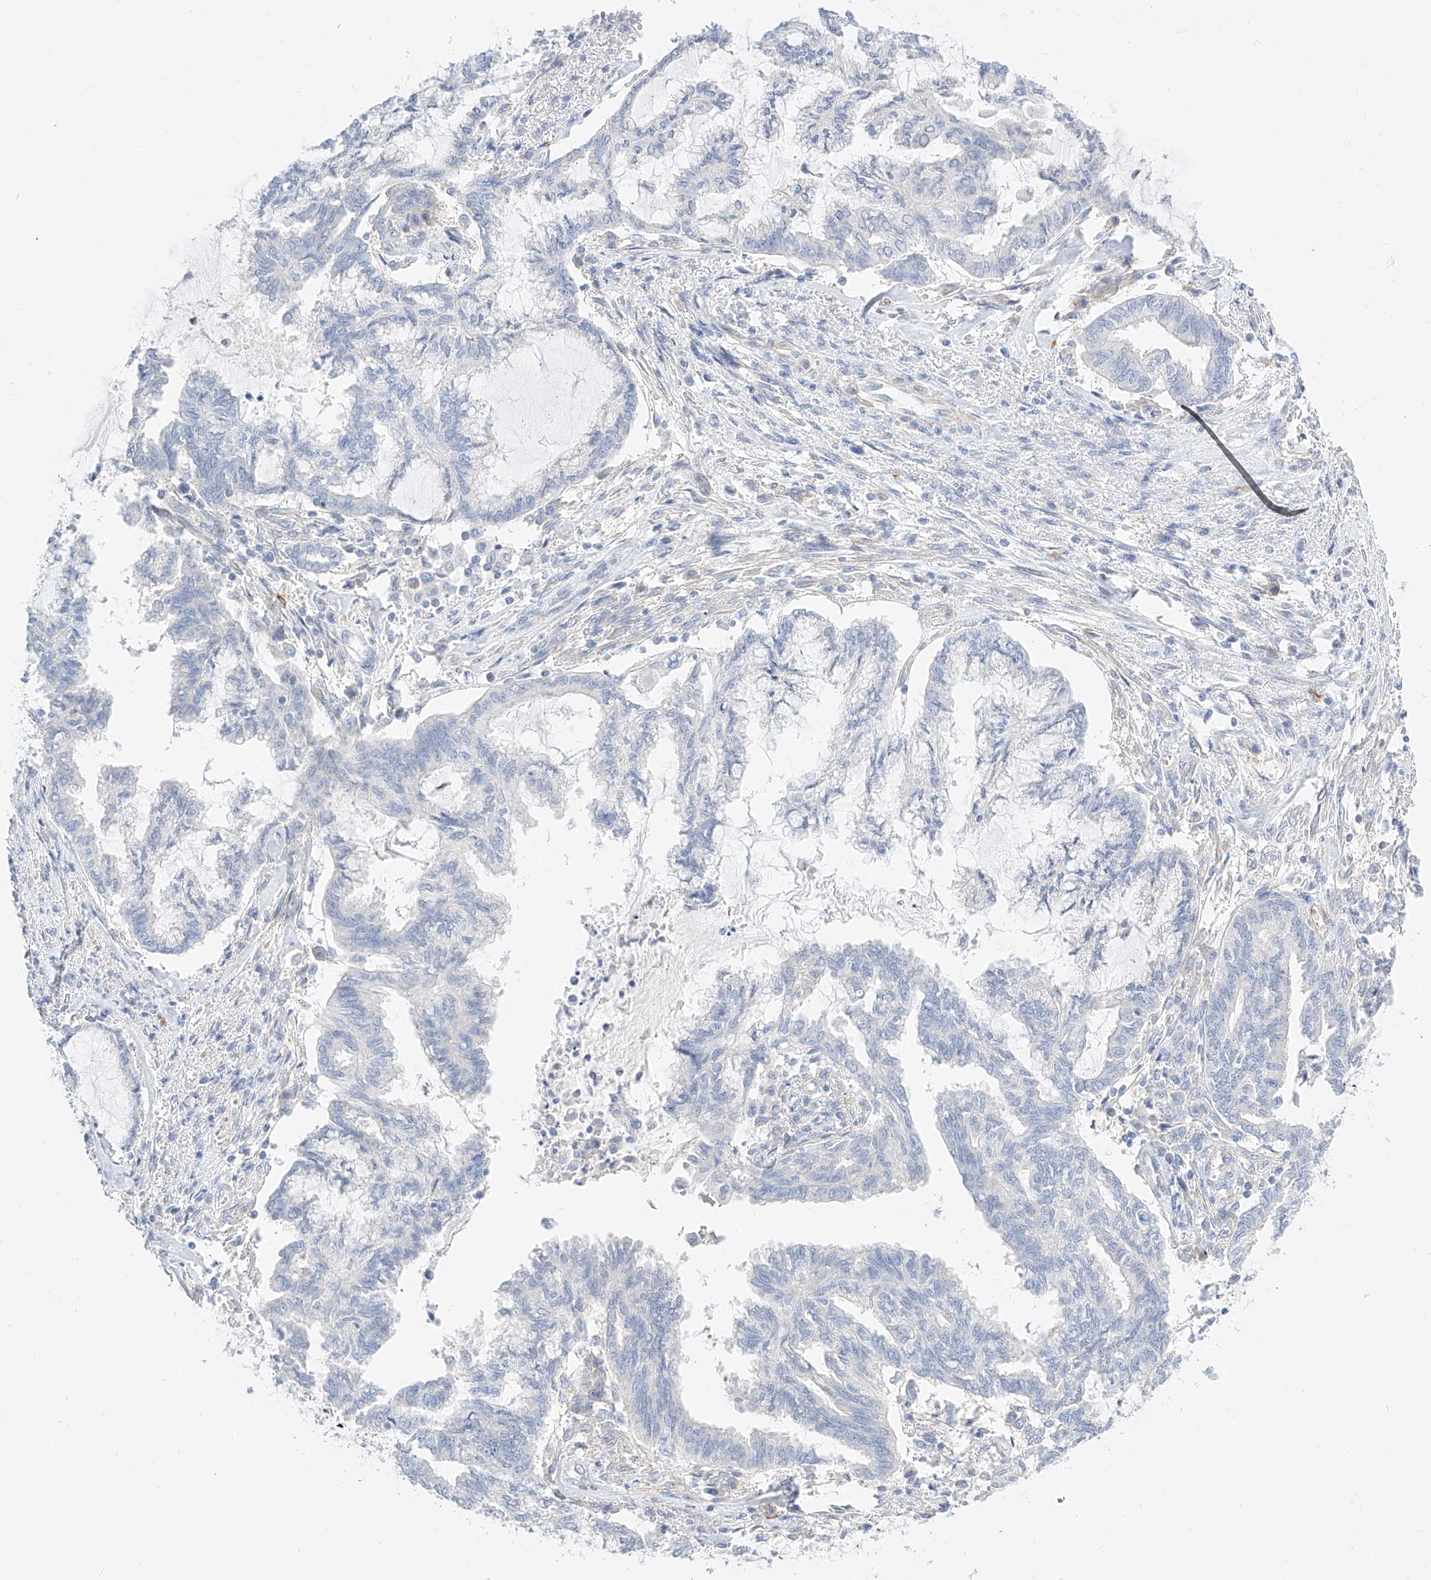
{"staining": {"intensity": "negative", "quantity": "none", "location": "none"}, "tissue": "endometrial cancer", "cell_type": "Tumor cells", "image_type": "cancer", "snomed": [{"axis": "morphology", "description": "Adenocarcinoma, NOS"}, {"axis": "topography", "description": "Endometrium"}], "caption": "The IHC micrograph has no significant staining in tumor cells of endometrial adenocarcinoma tissue.", "gene": "CDCP2", "patient": {"sex": "female", "age": 86}}